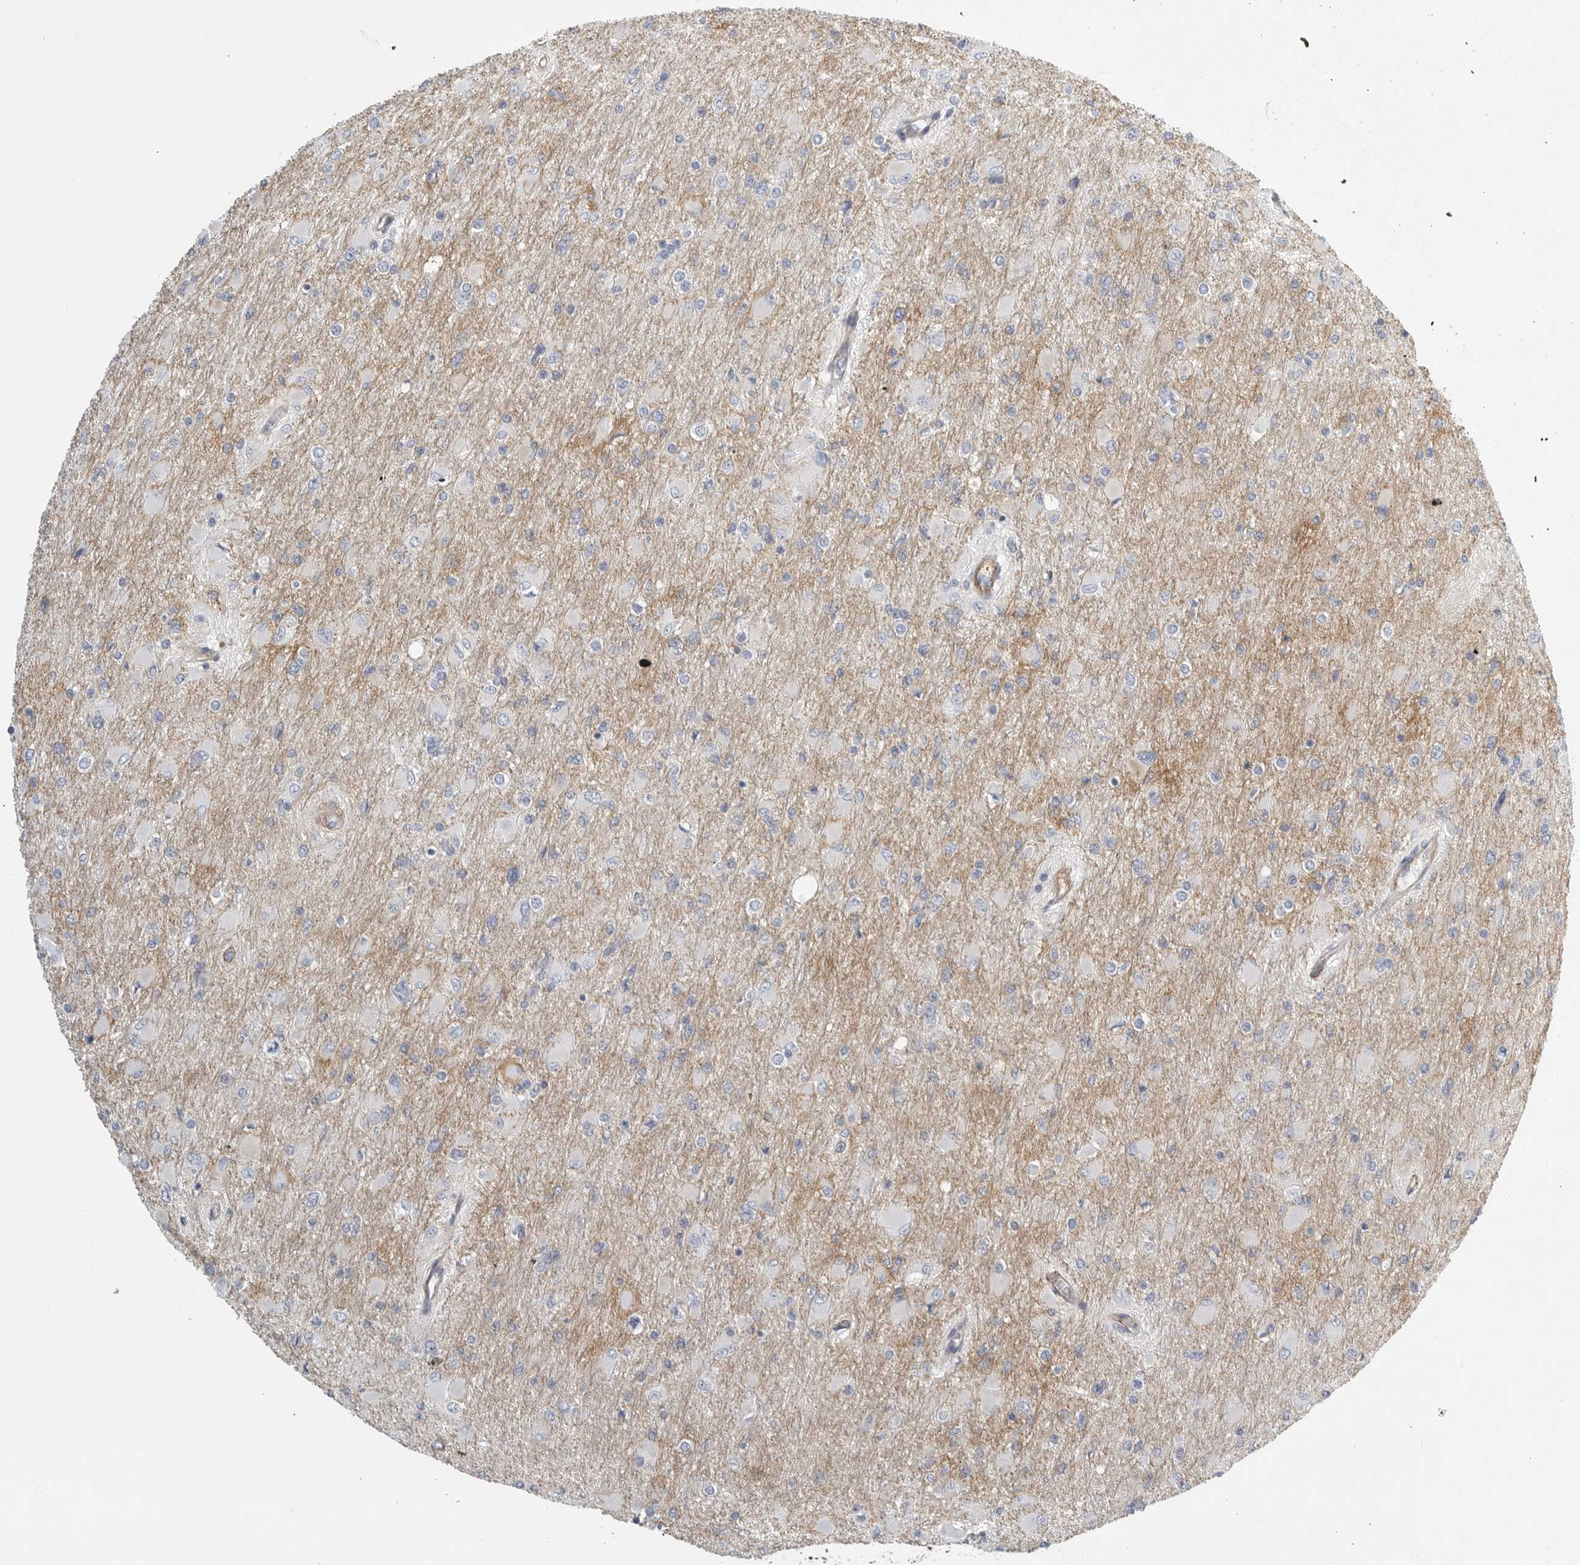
{"staining": {"intensity": "negative", "quantity": "none", "location": "none"}, "tissue": "glioma", "cell_type": "Tumor cells", "image_type": "cancer", "snomed": [{"axis": "morphology", "description": "Glioma, malignant, High grade"}, {"axis": "topography", "description": "Cerebral cortex"}], "caption": "Human high-grade glioma (malignant) stained for a protein using immunohistochemistry shows no staining in tumor cells.", "gene": "TNR", "patient": {"sex": "female", "age": 36}}